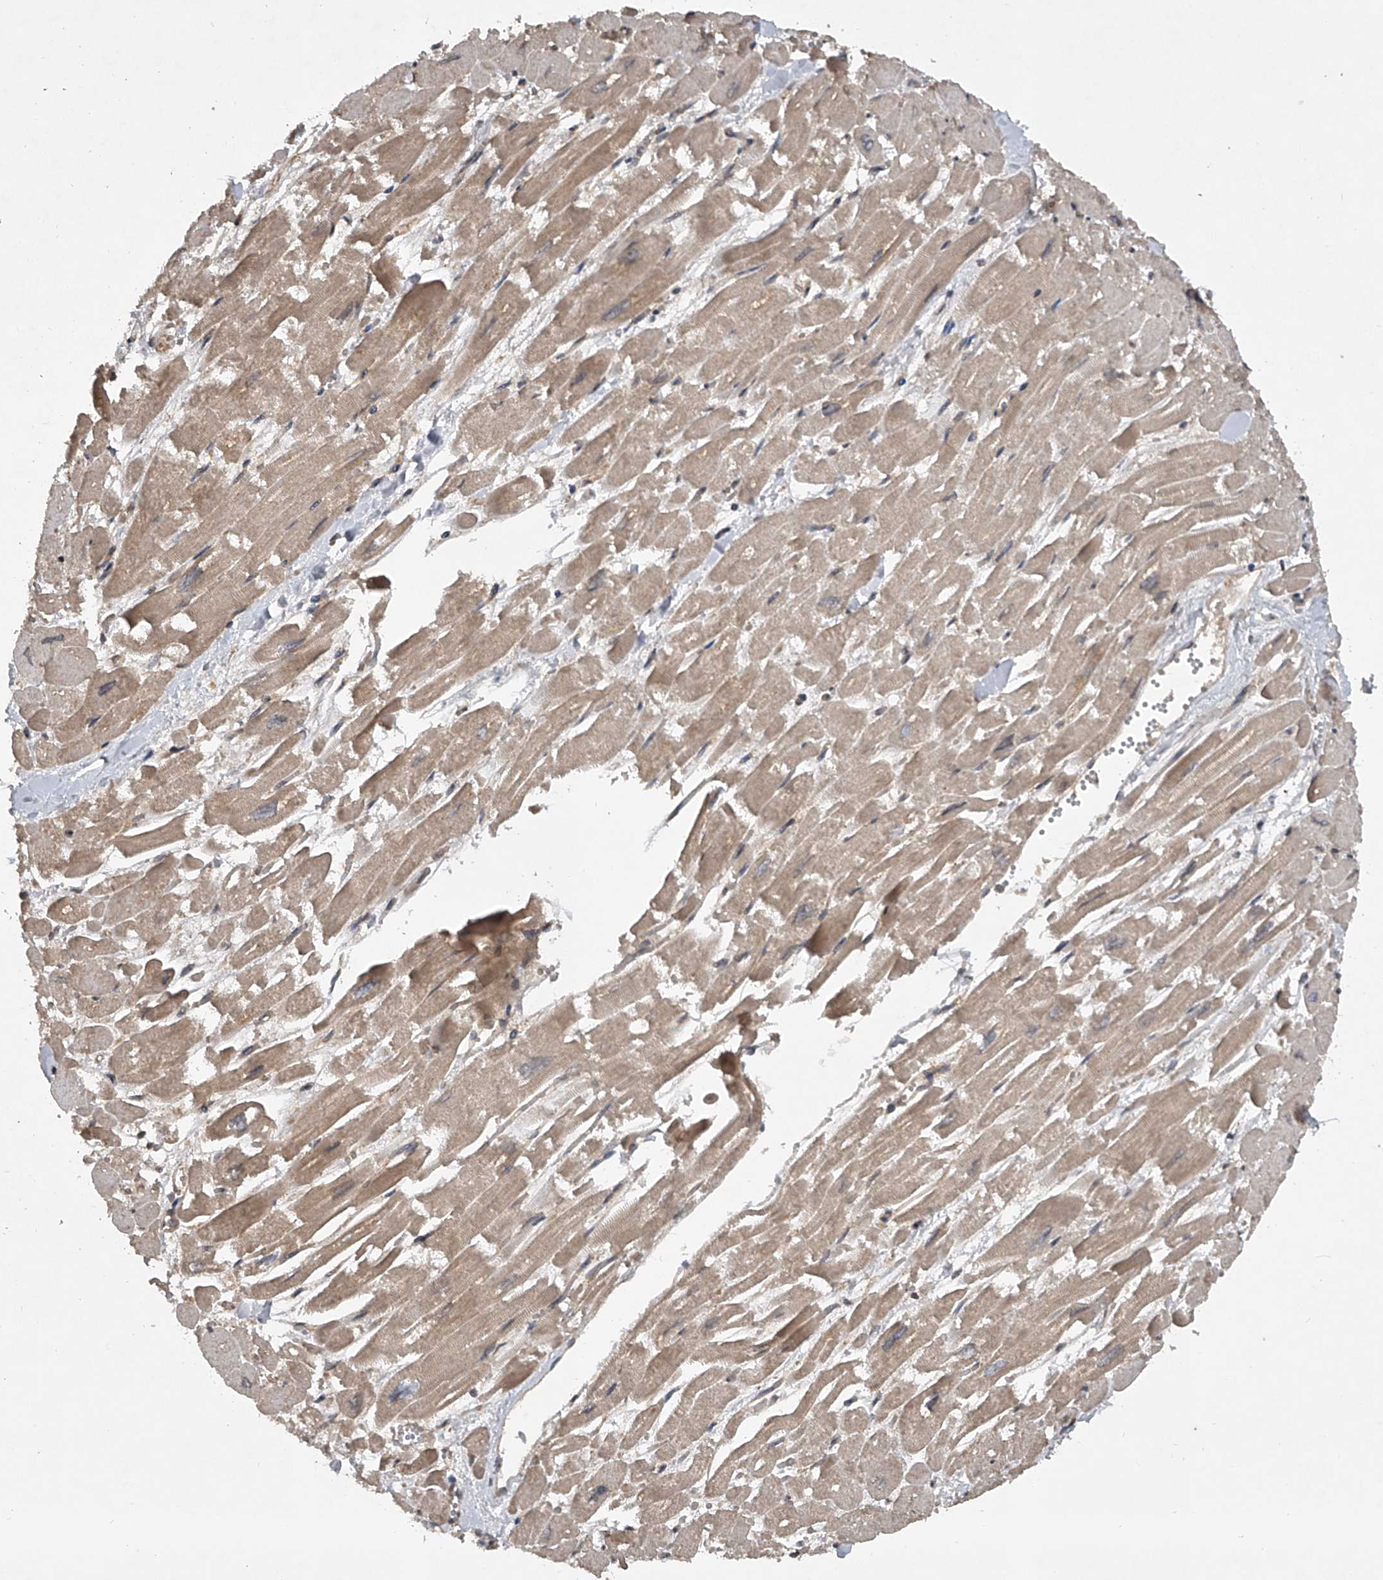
{"staining": {"intensity": "moderate", "quantity": "<25%", "location": "cytoplasmic/membranous"}, "tissue": "heart muscle", "cell_type": "Cardiomyocytes", "image_type": "normal", "snomed": [{"axis": "morphology", "description": "Normal tissue, NOS"}, {"axis": "topography", "description": "Heart"}], "caption": "High-power microscopy captured an immunohistochemistry (IHC) image of unremarkable heart muscle, revealing moderate cytoplasmic/membranous positivity in about <25% of cardiomyocytes. Ihc stains the protein in brown and the nuclei are stained blue.", "gene": "NFS1", "patient": {"sex": "male", "age": 54}}